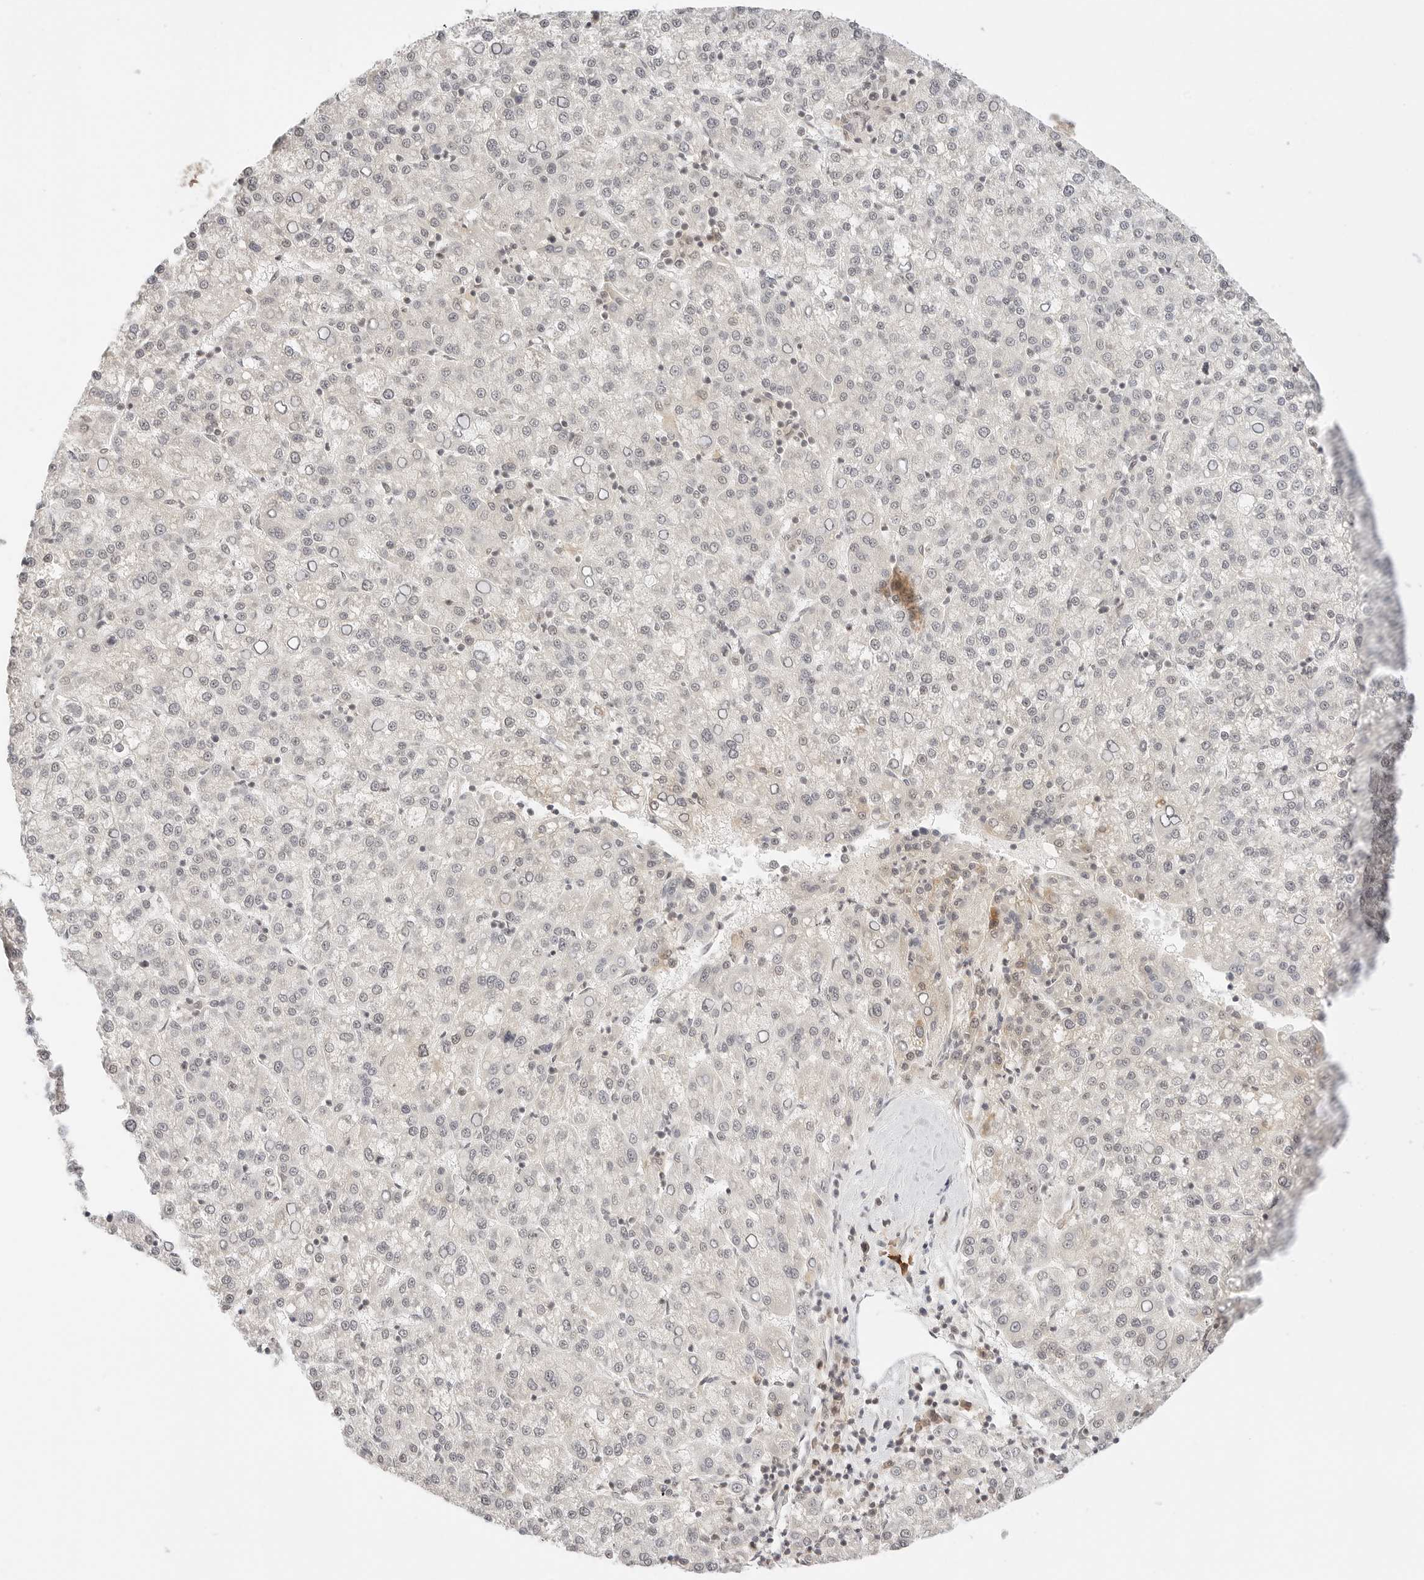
{"staining": {"intensity": "weak", "quantity": "<25%", "location": "nuclear"}, "tissue": "liver cancer", "cell_type": "Tumor cells", "image_type": "cancer", "snomed": [{"axis": "morphology", "description": "Carcinoma, Hepatocellular, NOS"}, {"axis": "topography", "description": "Liver"}], "caption": "Immunohistochemistry (IHC) micrograph of neoplastic tissue: liver hepatocellular carcinoma stained with DAB shows no significant protein expression in tumor cells.", "gene": "SEPTIN4", "patient": {"sex": "female", "age": 58}}